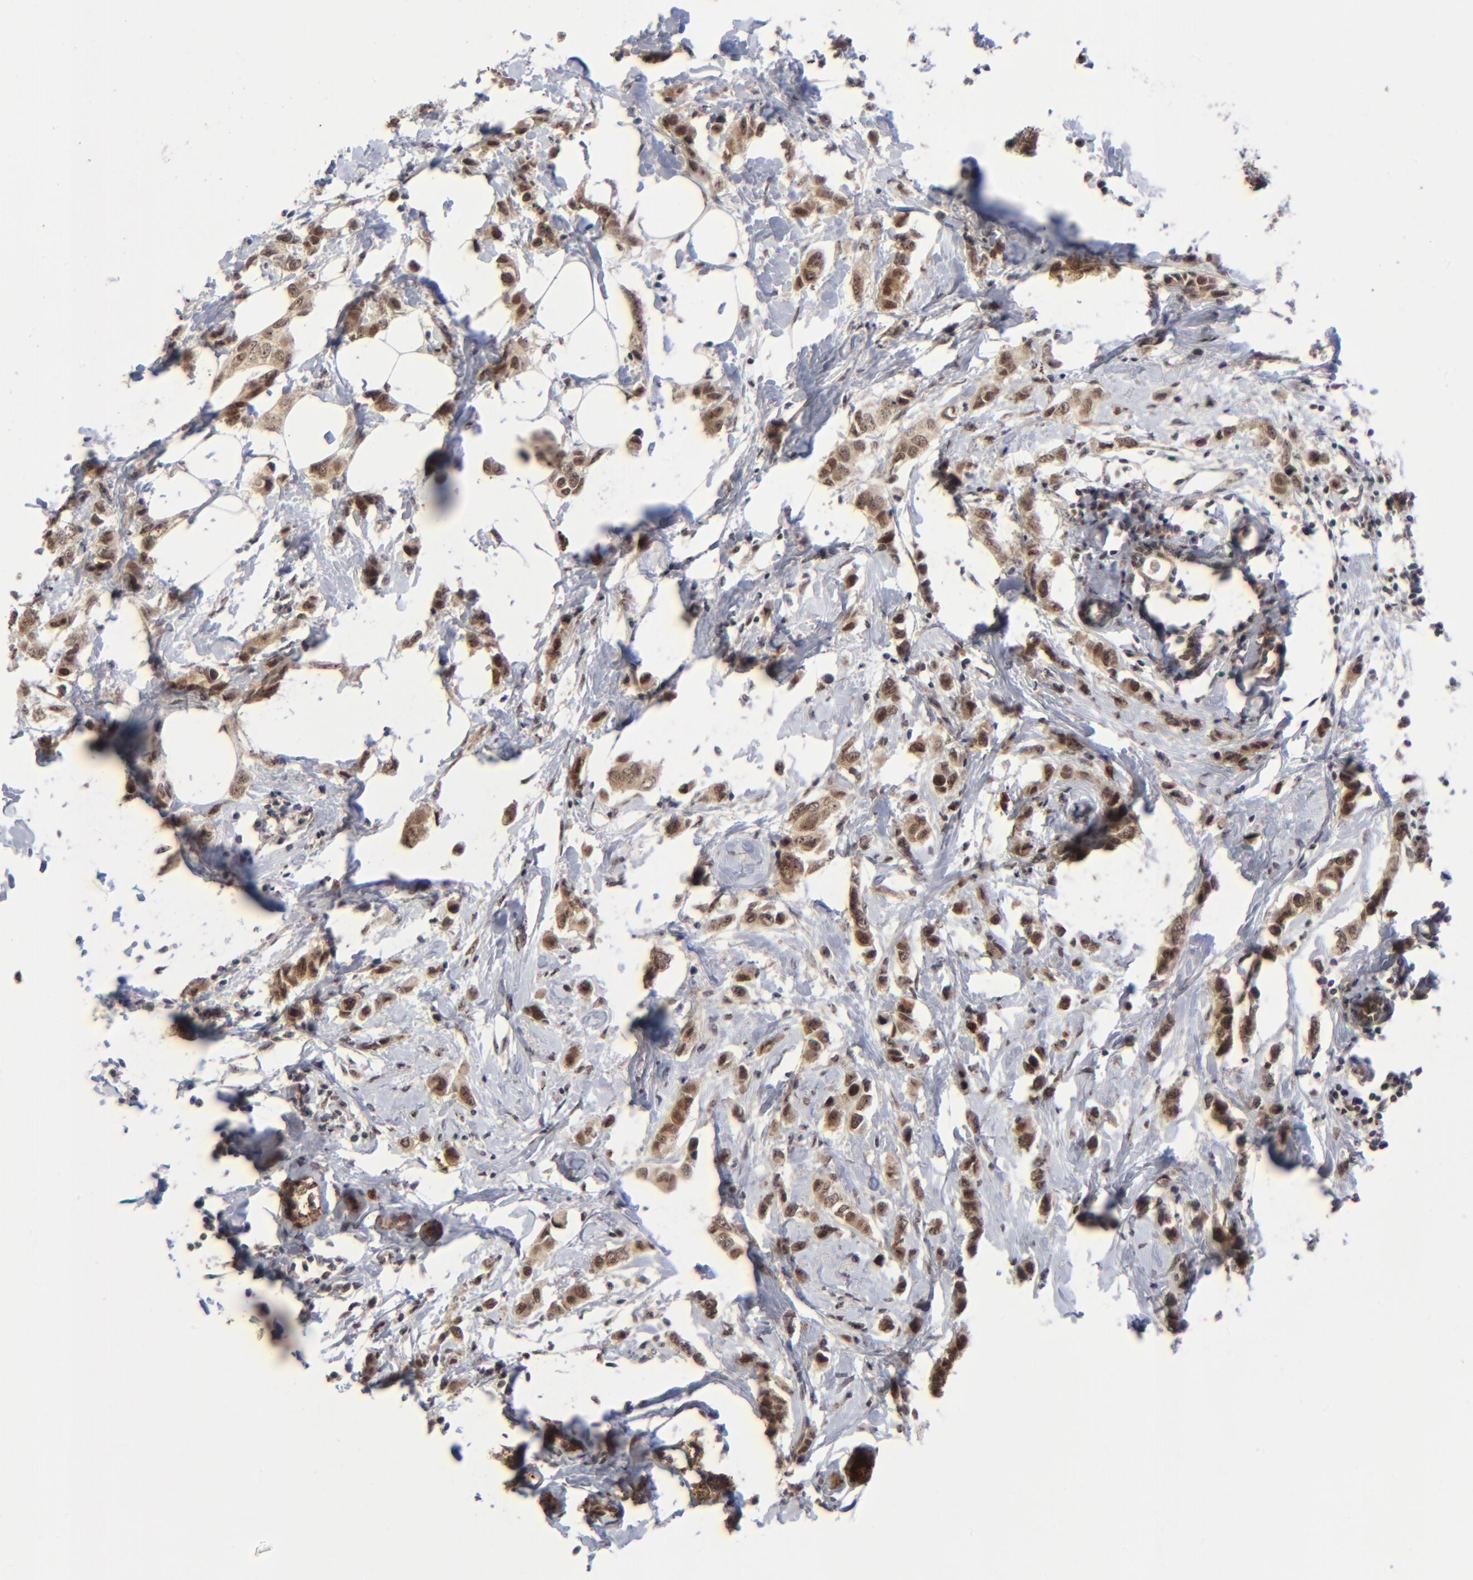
{"staining": {"intensity": "weak", "quantity": ">75%", "location": "cytoplasmic/membranous,nuclear"}, "tissue": "breast cancer", "cell_type": "Tumor cells", "image_type": "cancer", "snomed": [{"axis": "morphology", "description": "Normal tissue, NOS"}, {"axis": "morphology", "description": "Duct carcinoma"}, {"axis": "topography", "description": "Breast"}], "caption": "High-magnification brightfield microscopy of breast cancer (intraductal carcinoma) stained with DAB (3,3'-diaminobenzidine) (brown) and counterstained with hematoxylin (blue). tumor cells exhibit weak cytoplasmic/membranous and nuclear staining is identified in approximately>75% of cells.", "gene": "ZNF419", "patient": {"sex": "female", "age": 50}}